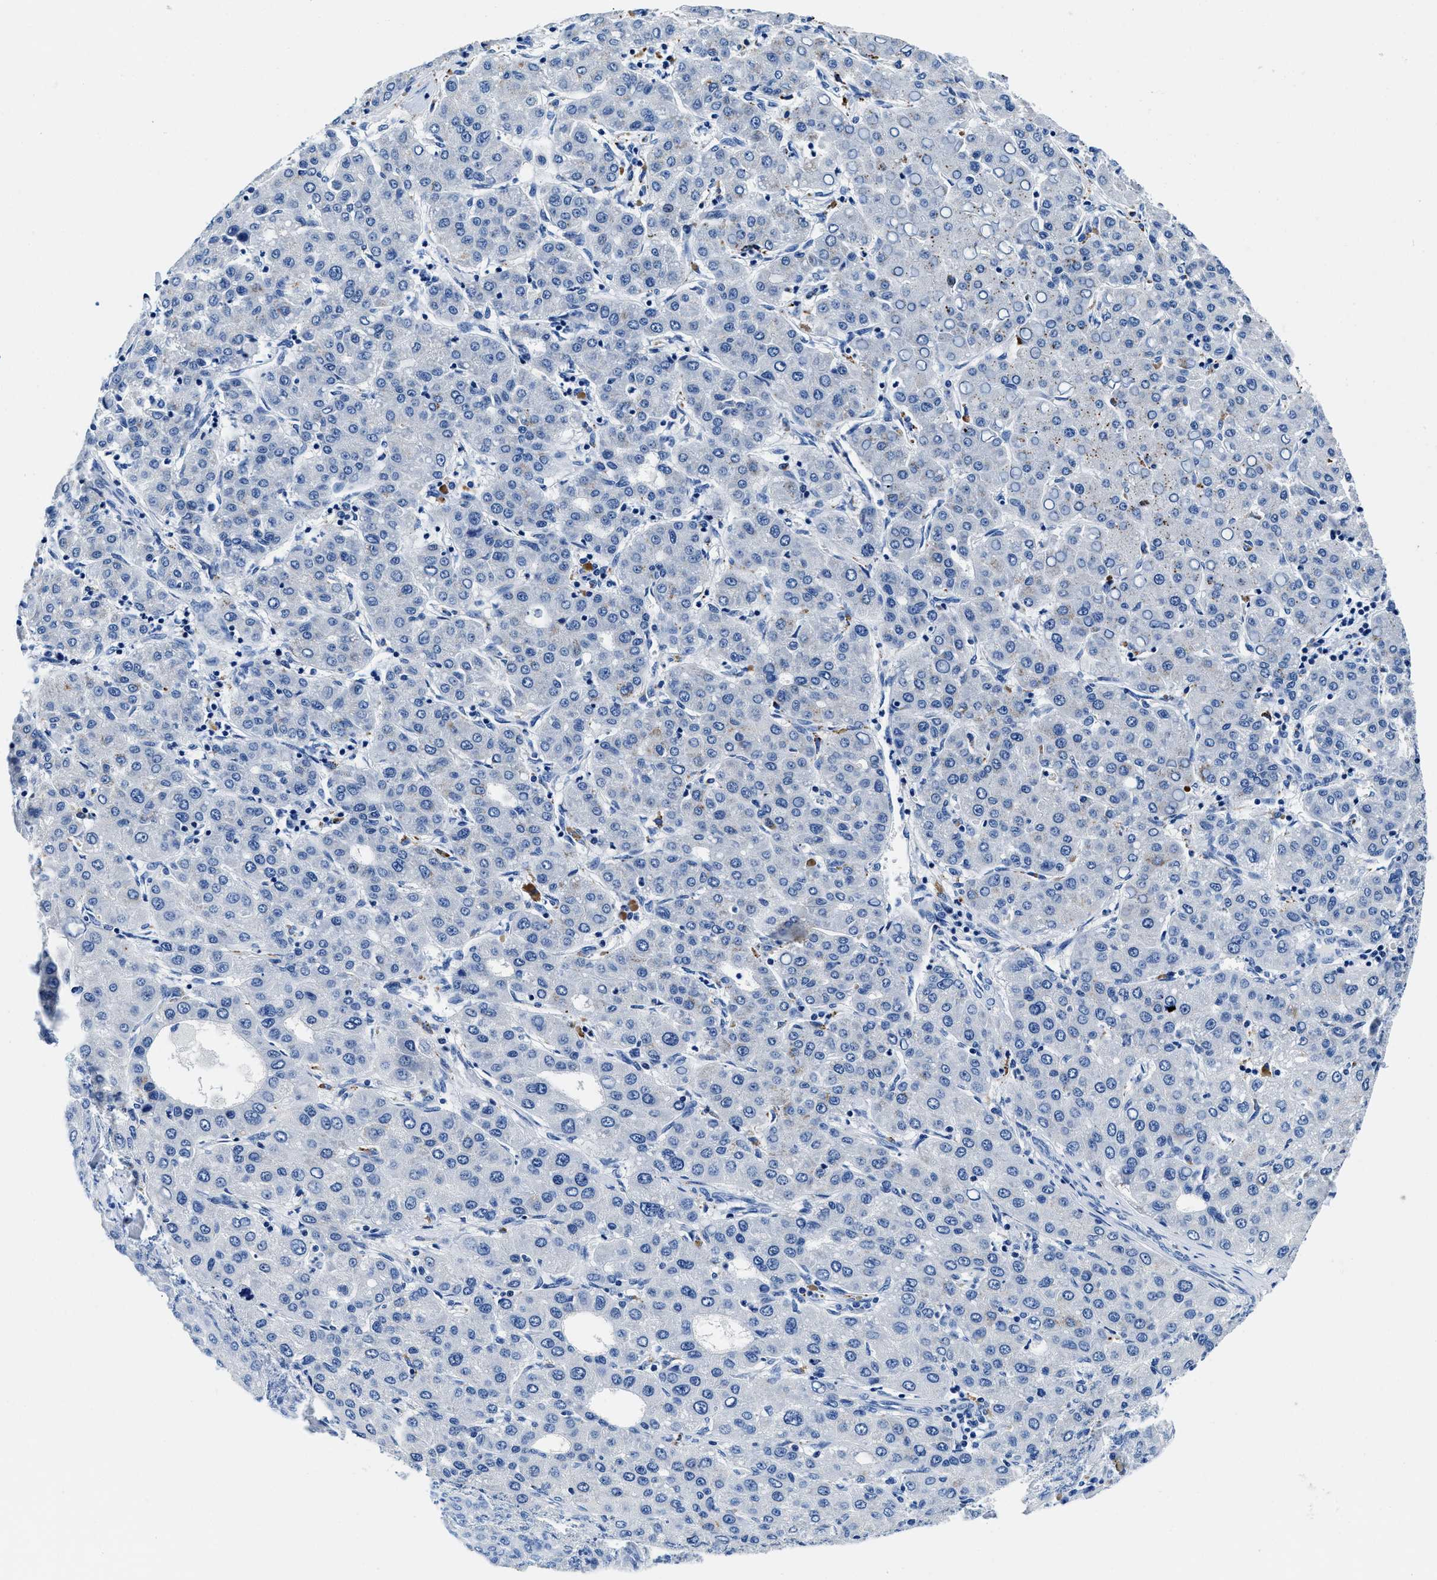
{"staining": {"intensity": "negative", "quantity": "none", "location": "none"}, "tissue": "liver cancer", "cell_type": "Tumor cells", "image_type": "cancer", "snomed": [{"axis": "morphology", "description": "Carcinoma, Hepatocellular, NOS"}, {"axis": "topography", "description": "Liver"}], "caption": "The photomicrograph demonstrates no significant expression in tumor cells of liver hepatocellular carcinoma. (DAB (3,3'-diaminobenzidine) IHC, high magnification).", "gene": "OR14K1", "patient": {"sex": "male", "age": 65}}